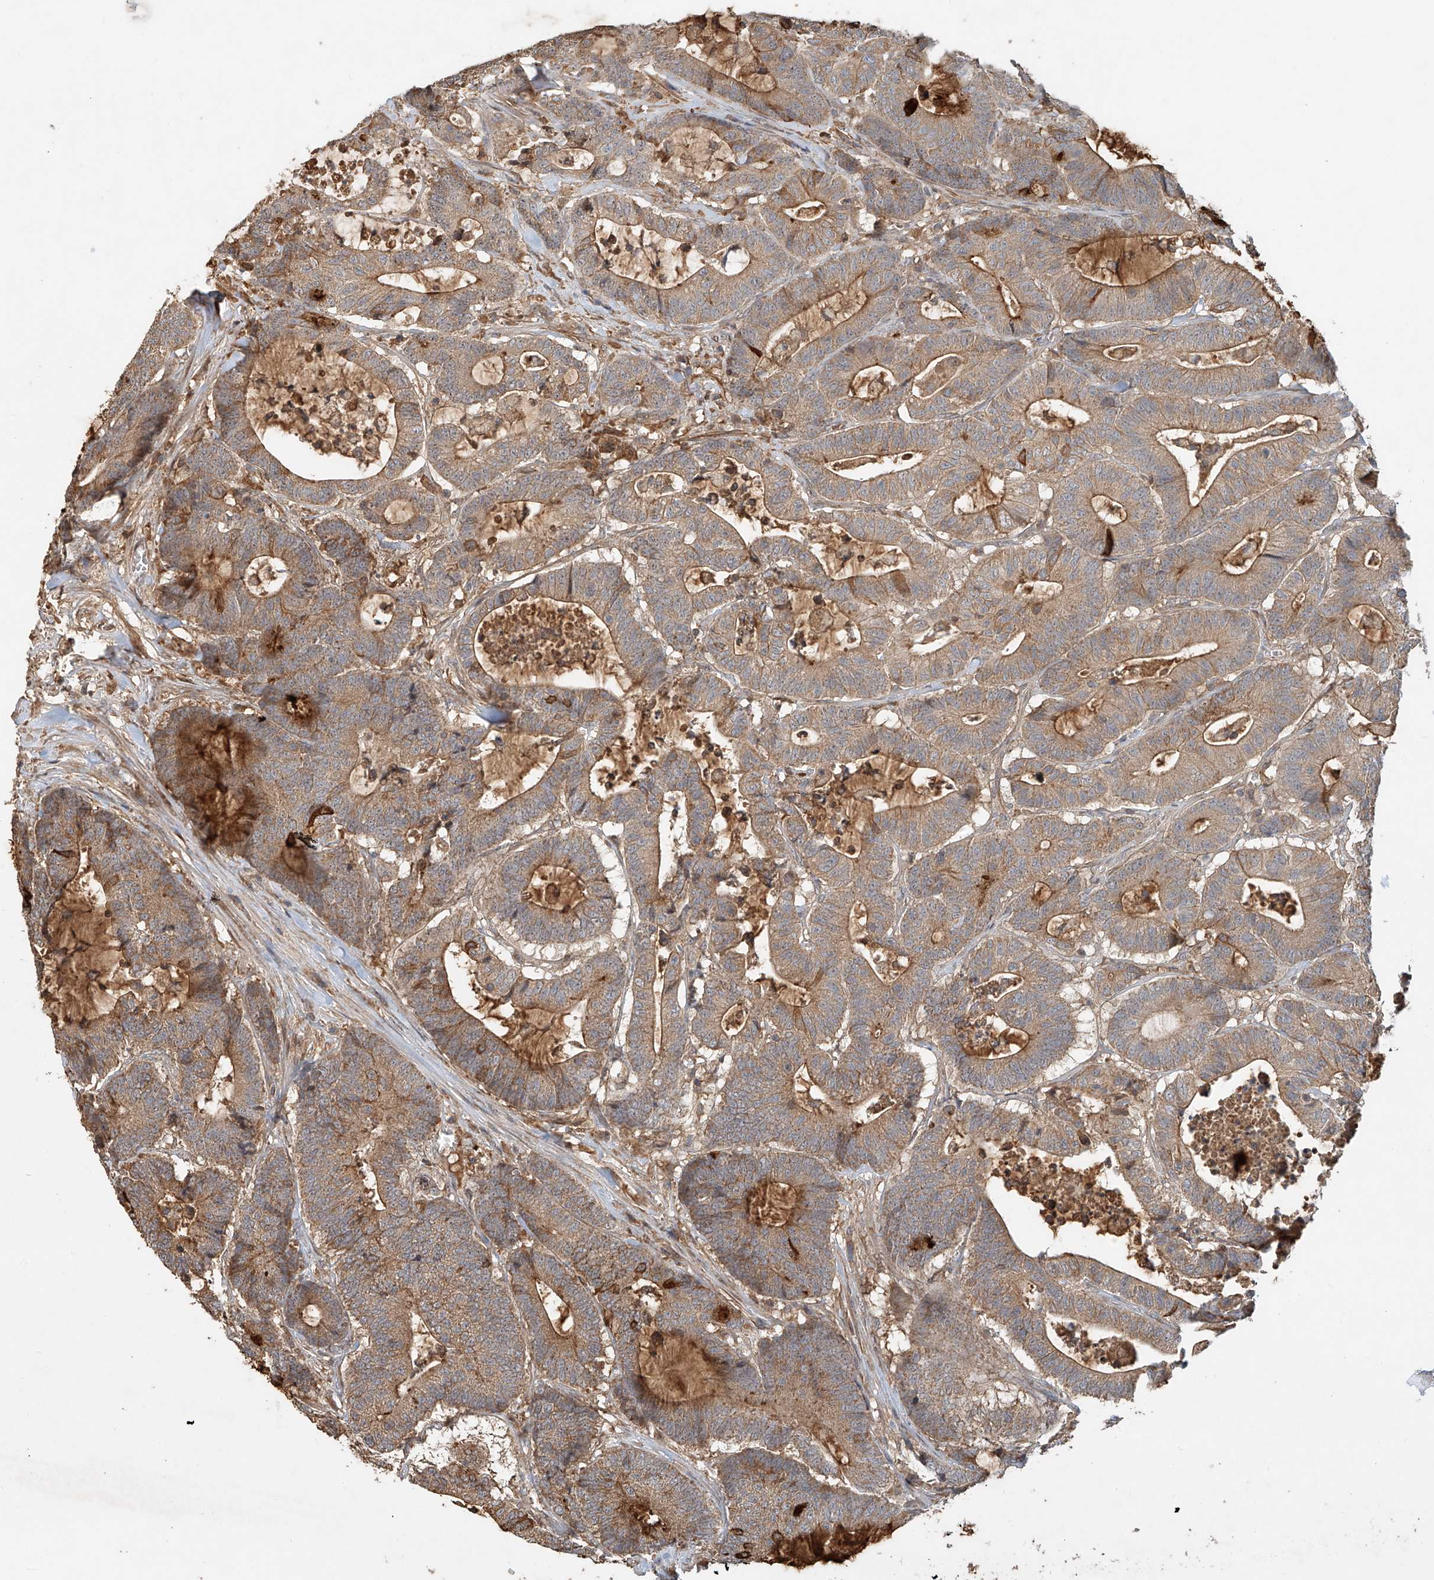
{"staining": {"intensity": "moderate", "quantity": ">75%", "location": "cytoplasmic/membranous"}, "tissue": "colorectal cancer", "cell_type": "Tumor cells", "image_type": "cancer", "snomed": [{"axis": "morphology", "description": "Adenocarcinoma, NOS"}, {"axis": "topography", "description": "Colon"}], "caption": "Immunohistochemistry (DAB) staining of human adenocarcinoma (colorectal) demonstrates moderate cytoplasmic/membranous protein staining in approximately >75% of tumor cells. The protein of interest is stained brown, and the nuclei are stained in blue (DAB (3,3'-diaminobenzidine) IHC with brightfield microscopy, high magnification).", "gene": "TMEM61", "patient": {"sex": "female", "age": 84}}